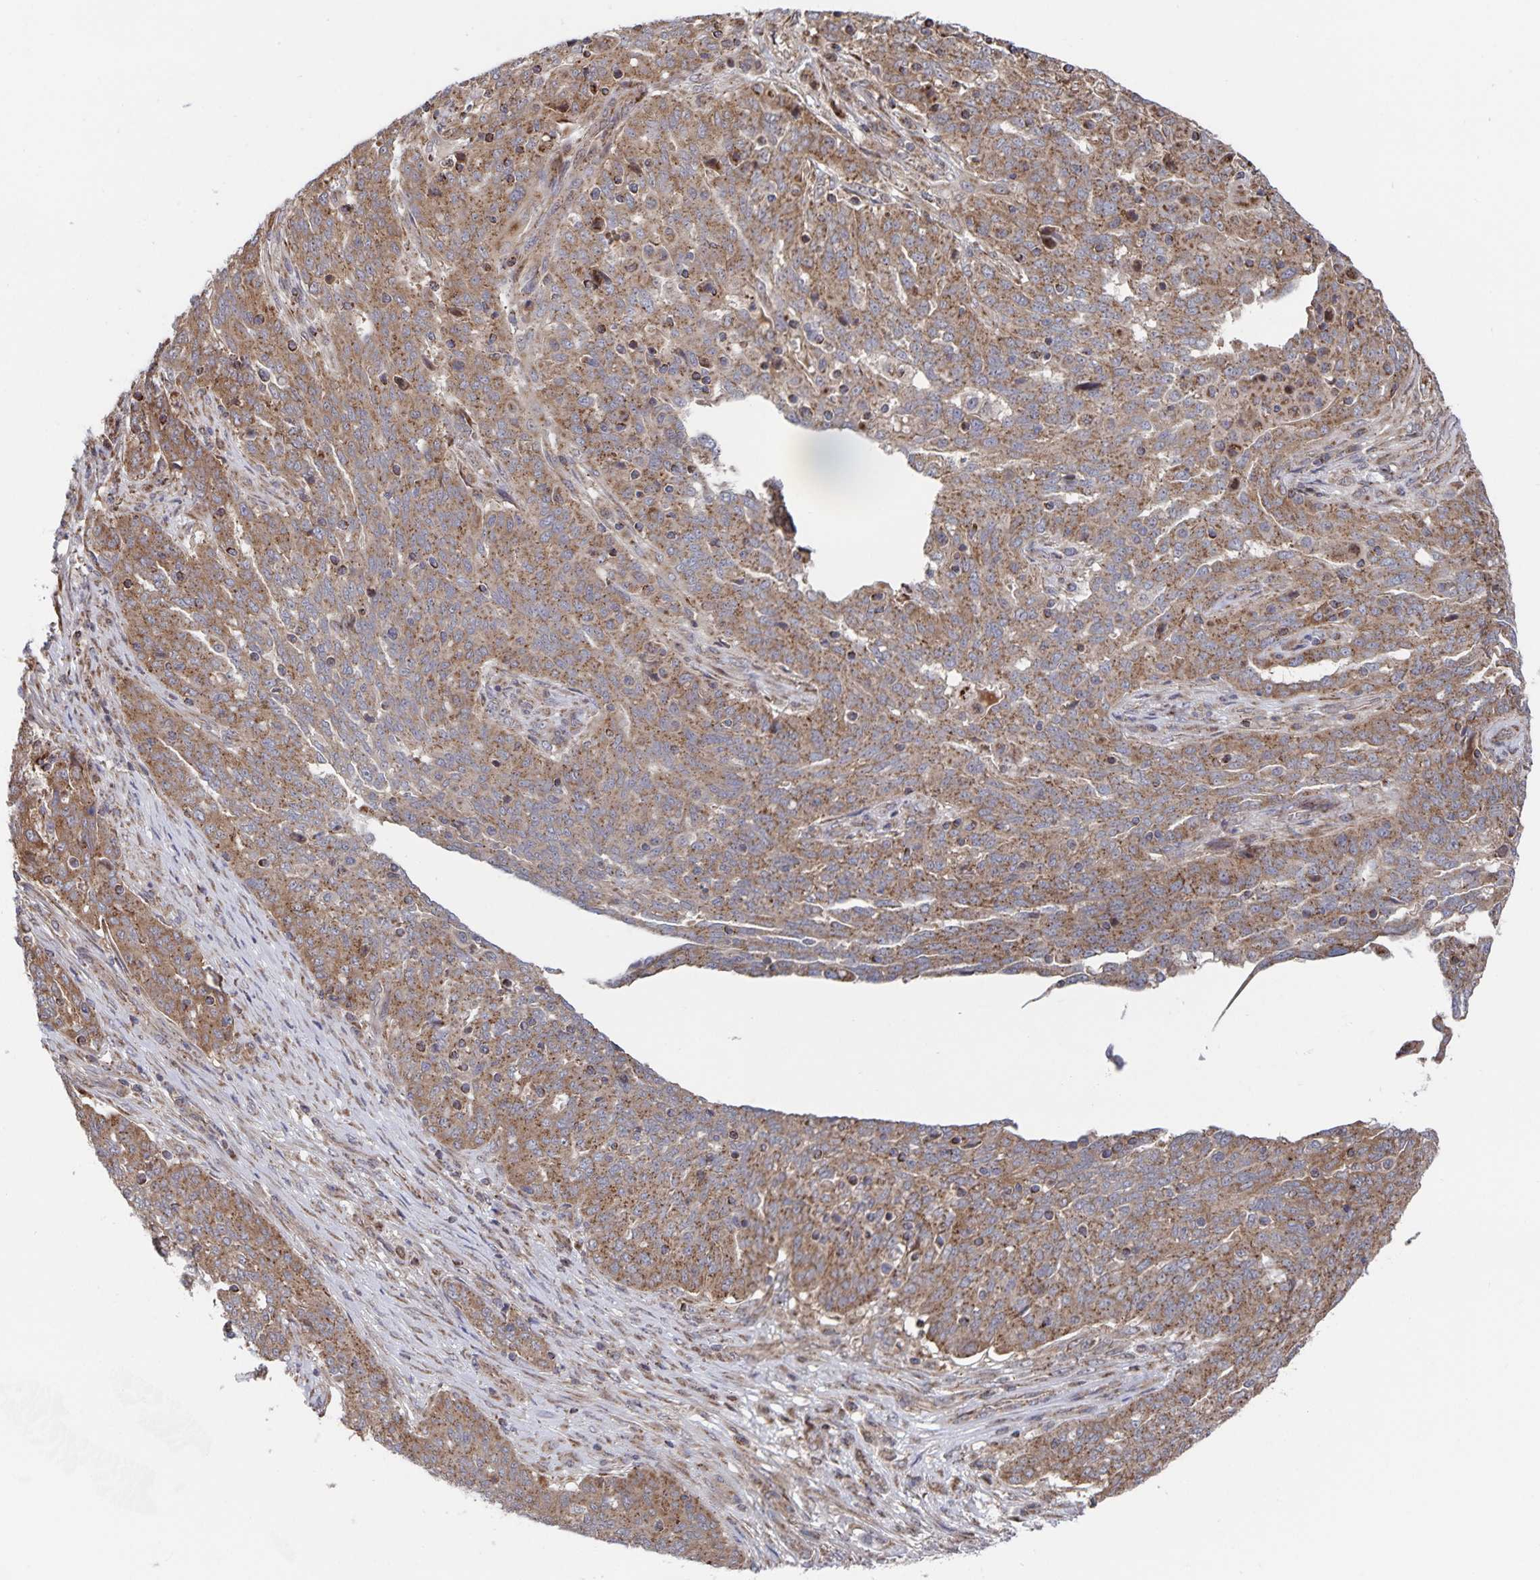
{"staining": {"intensity": "moderate", "quantity": ">75%", "location": "cytoplasmic/membranous"}, "tissue": "ovarian cancer", "cell_type": "Tumor cells", "image_type": "cancer", "snomed": [{"axis": "morphology", "description": "Cystadenocarcinoma, serous, NOS"}, {"axis": "topography", "description": "Ovary"}], "caption": "The immunohistochemical stain shows moderate cytoplasmic/membranous staining in tumor cells of ovarian cancer (serous cystadenocarcinoma) tissue.", "gene": "ACACA", "patient": {"sex": "female", "age": 67}}